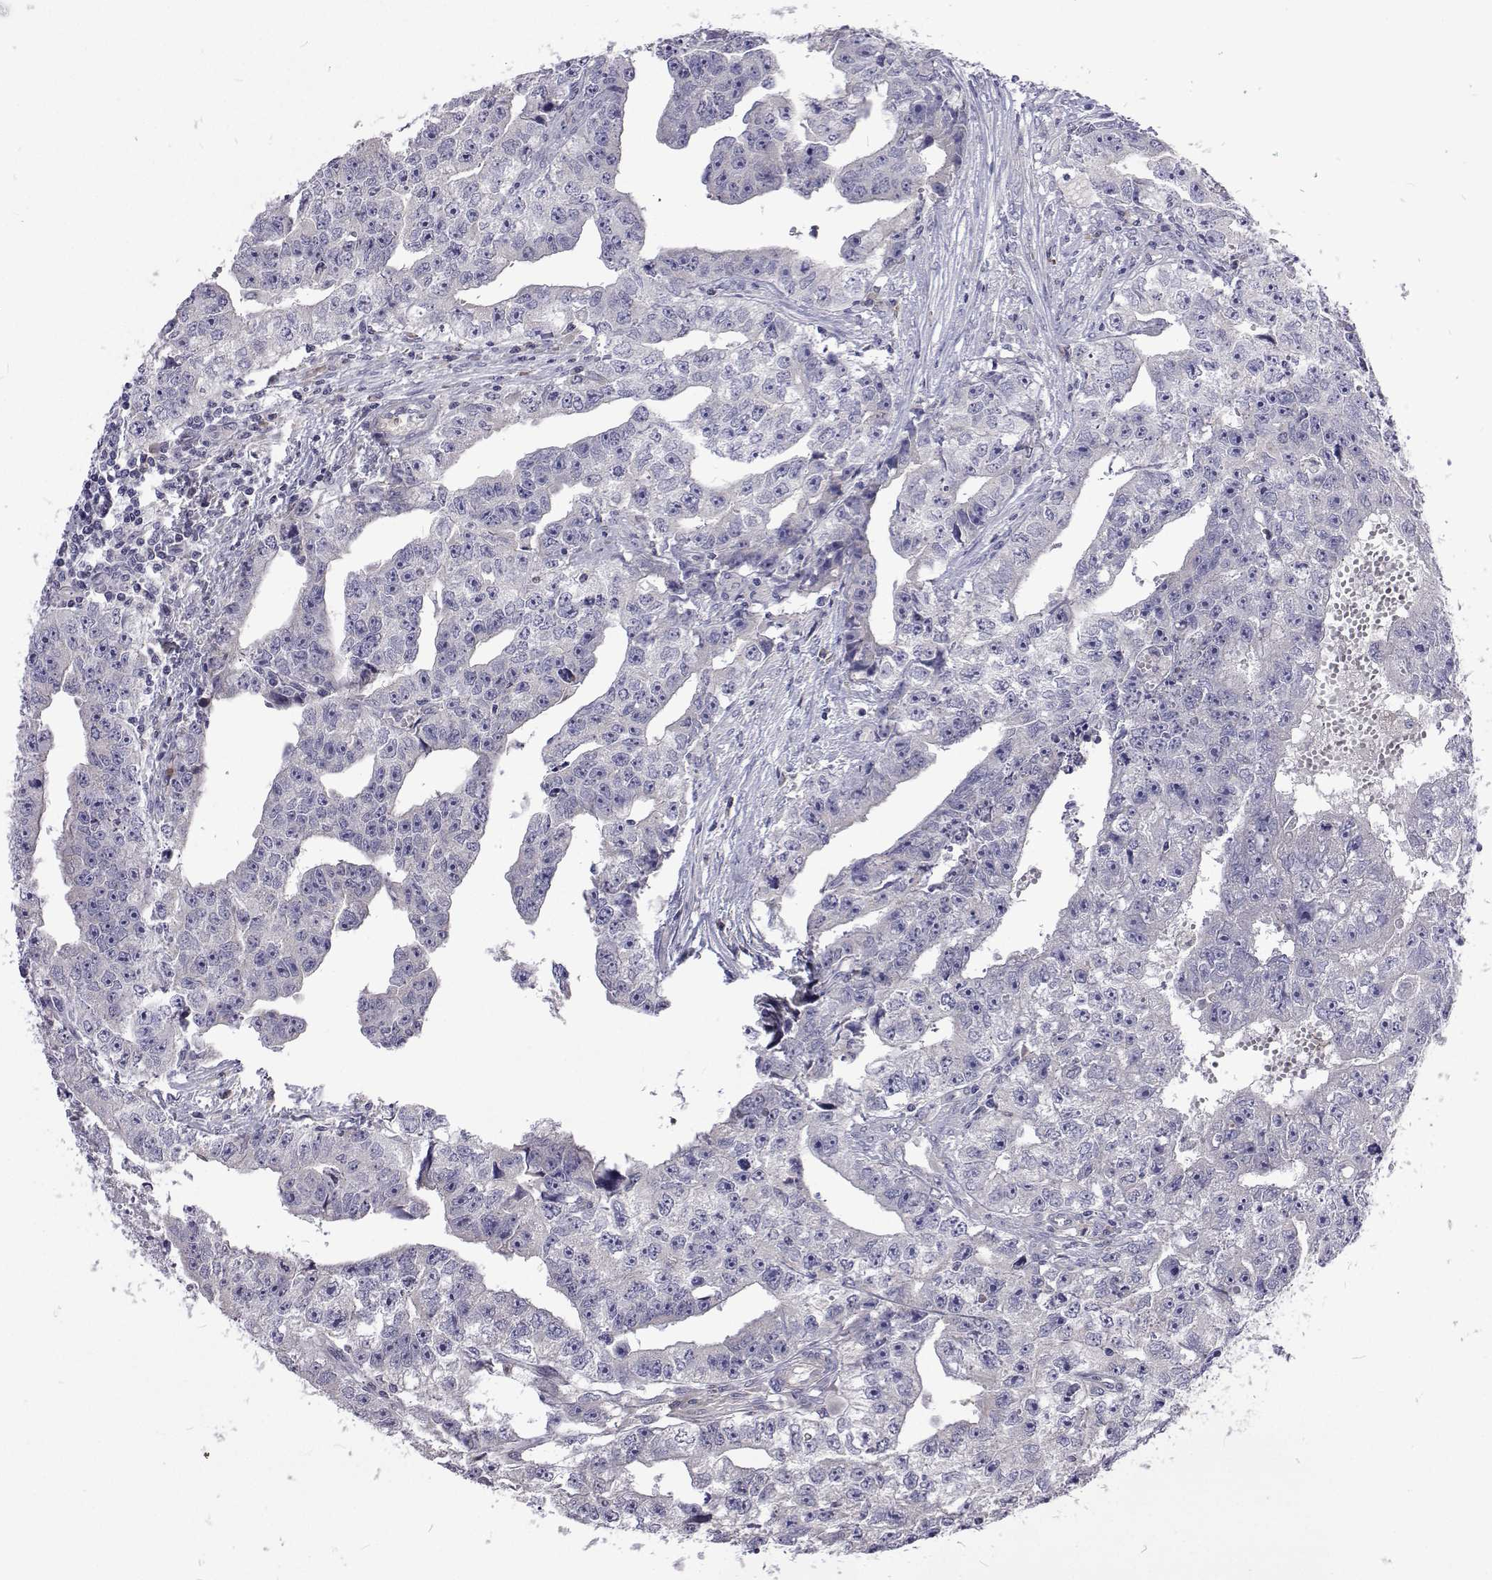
{"staining": {"intensity": "negative", "quantity": "none", "location": "none"}, "tissue": "testis cancer", "cell_type": "Tumor cells", "image_type": "cancer", "snomed": [{"axis": "morphology", "description": "Carcinoma, Embryonal, NOS"}, {"axis": "morphology", "description": "Teratoma, malignant, NOS"}, {"axis": "topography", "description": "Testis"}], "caption": "The IHC histopathology image has no significant positivity in tumor cells of testis cancer tissue. (Brightfield microscopy of DAB (3,3'-diaminobenzidine) IHC at high magnification).", "gene": "NPR3", "patient": {"sex": "male", "age": 24}}